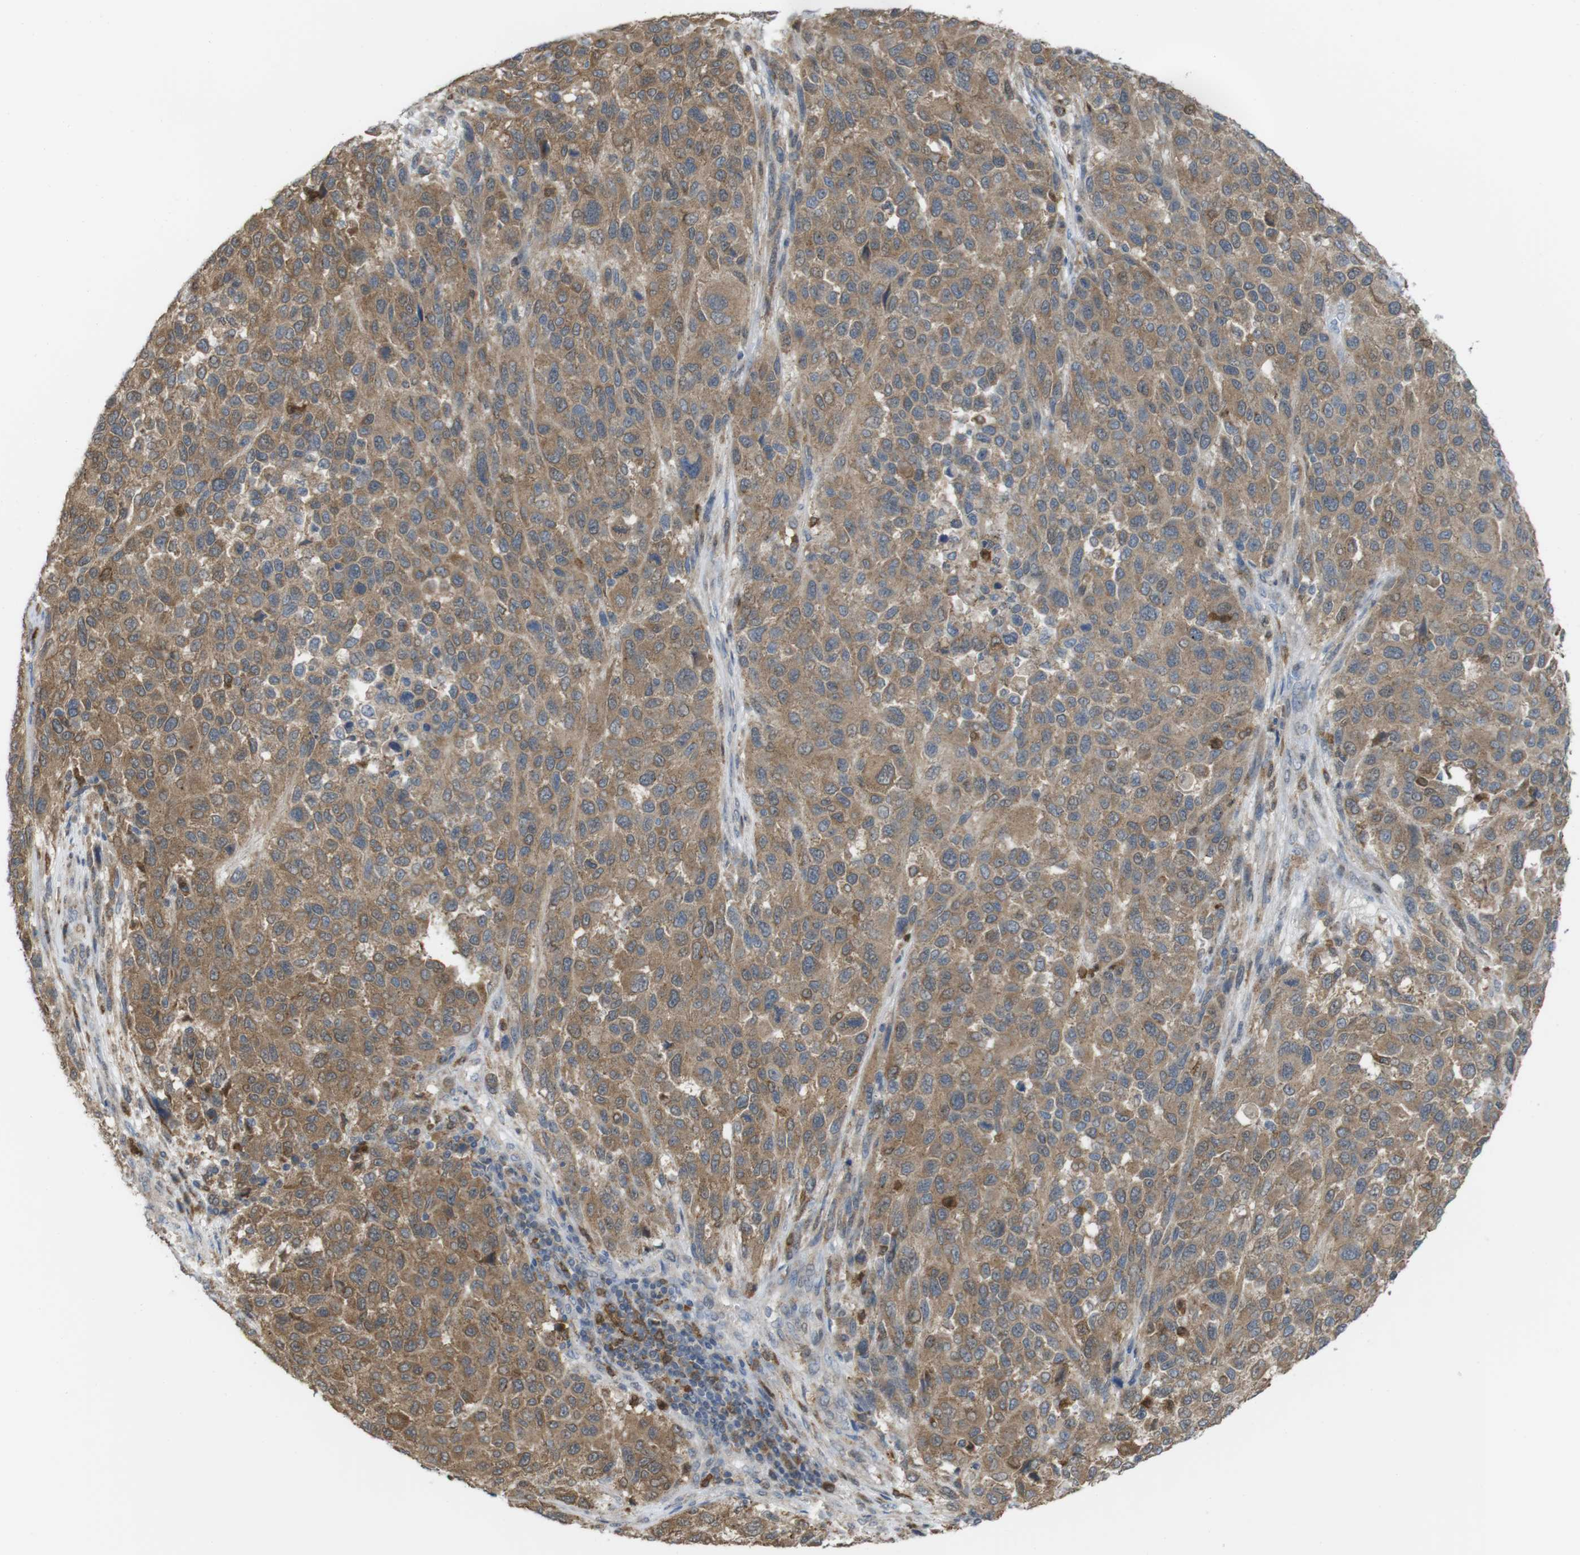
{"staining": {"intensity": "moderate", "quantity": ">75%", "location": "cytoplasmic/membranous,nuclear"}, "tissue": "melanoma", "cell_type": "Tumor cells", "image_type": "cancer", "snomed": [{"axis": "morphology", "description": "Malignant melanoma, Metastatic site"}, {"axis": "topography", "description": "Lymph node"}], "caption": "Malignant melanoma (metastatic site) stained for a protein demonstrates moderate cytoplasmic/membranous and nuclear positivity in tumor cells.", "gene": "PRKCD", "patient": {"sex": "male", "age": 61}}